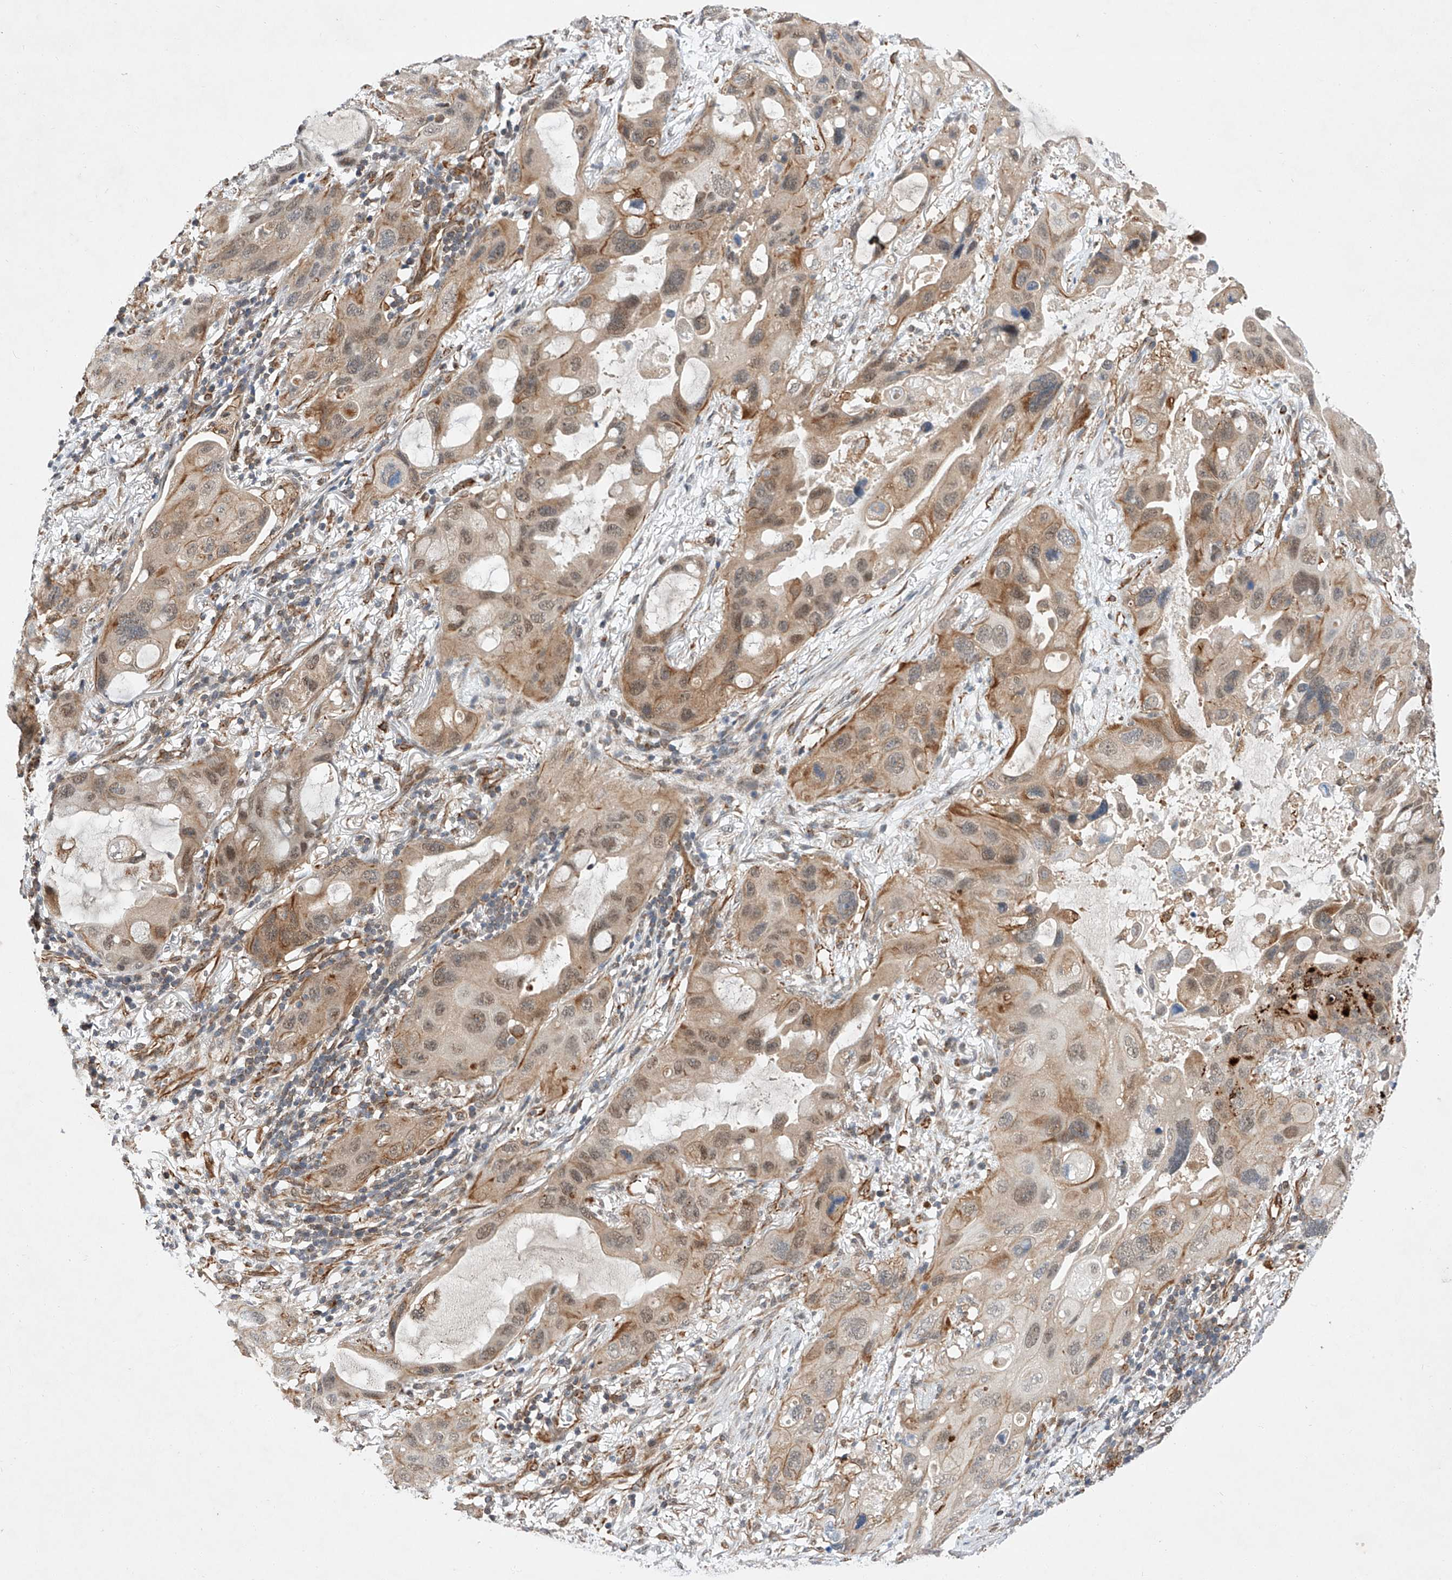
{"staining": {"intensity": "moderate", "quantity": ">75%", "location": "cytoplasmic/membranous,nuclear"}, "tissue": "lung cancer", "cell_type": "Tumor cells", "image_type": "cancer", "snomed": [{"axis": "morphology", "description": "Squamous cell carcinoma, NOS"}, {"axis": "topography", "description": "Lung"}], "caption": "A brown stain labels moderate cytoplasmic/membranous and nuclear staining of a protein in human lung cancer (squamous cell carcinoma) tumor cells.", "gene": "AMD1", "patient": {"sex": "female", "age": 73}}